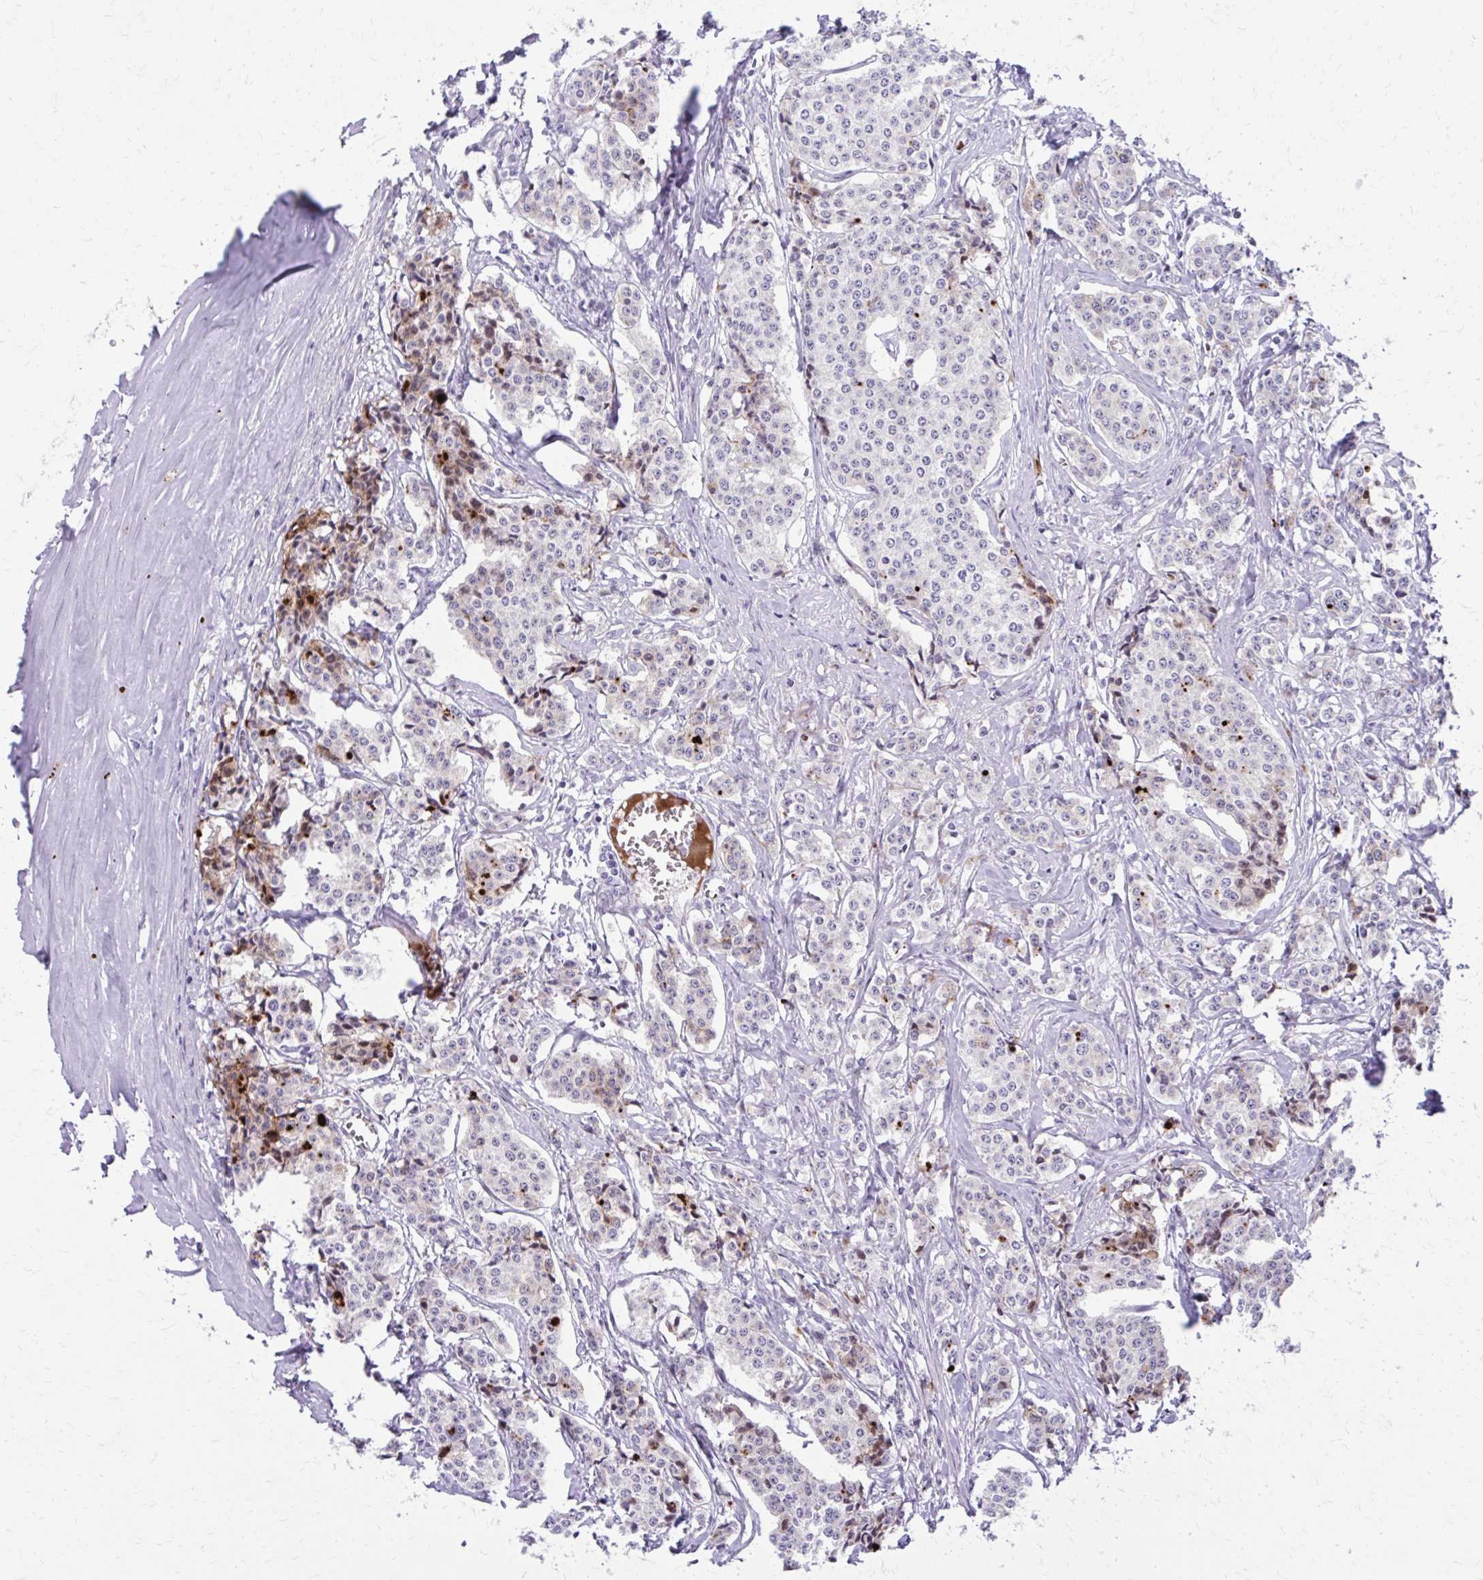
{"staining": {"intensity": "moderate", "quantity": "<25%", "location": "cytoplasmic/membranous"}, "tissue": "carcinoid", "cell_type": "Tumor cells", "image_type": "cancer", "snomed": [{"axis": "morphology", "description": "Carcinoid, malignant, NOS"}, {"axis": "topography", "description": "Small intestine"}], "caption": "Carcinoid (malignant) stained for a protein (brown) shows moderate cytoplasmic/membranous positive staining in about <25% of tumor cells.", "gene": "LCN15", "patient": {"sex": "female", "age": 64}}